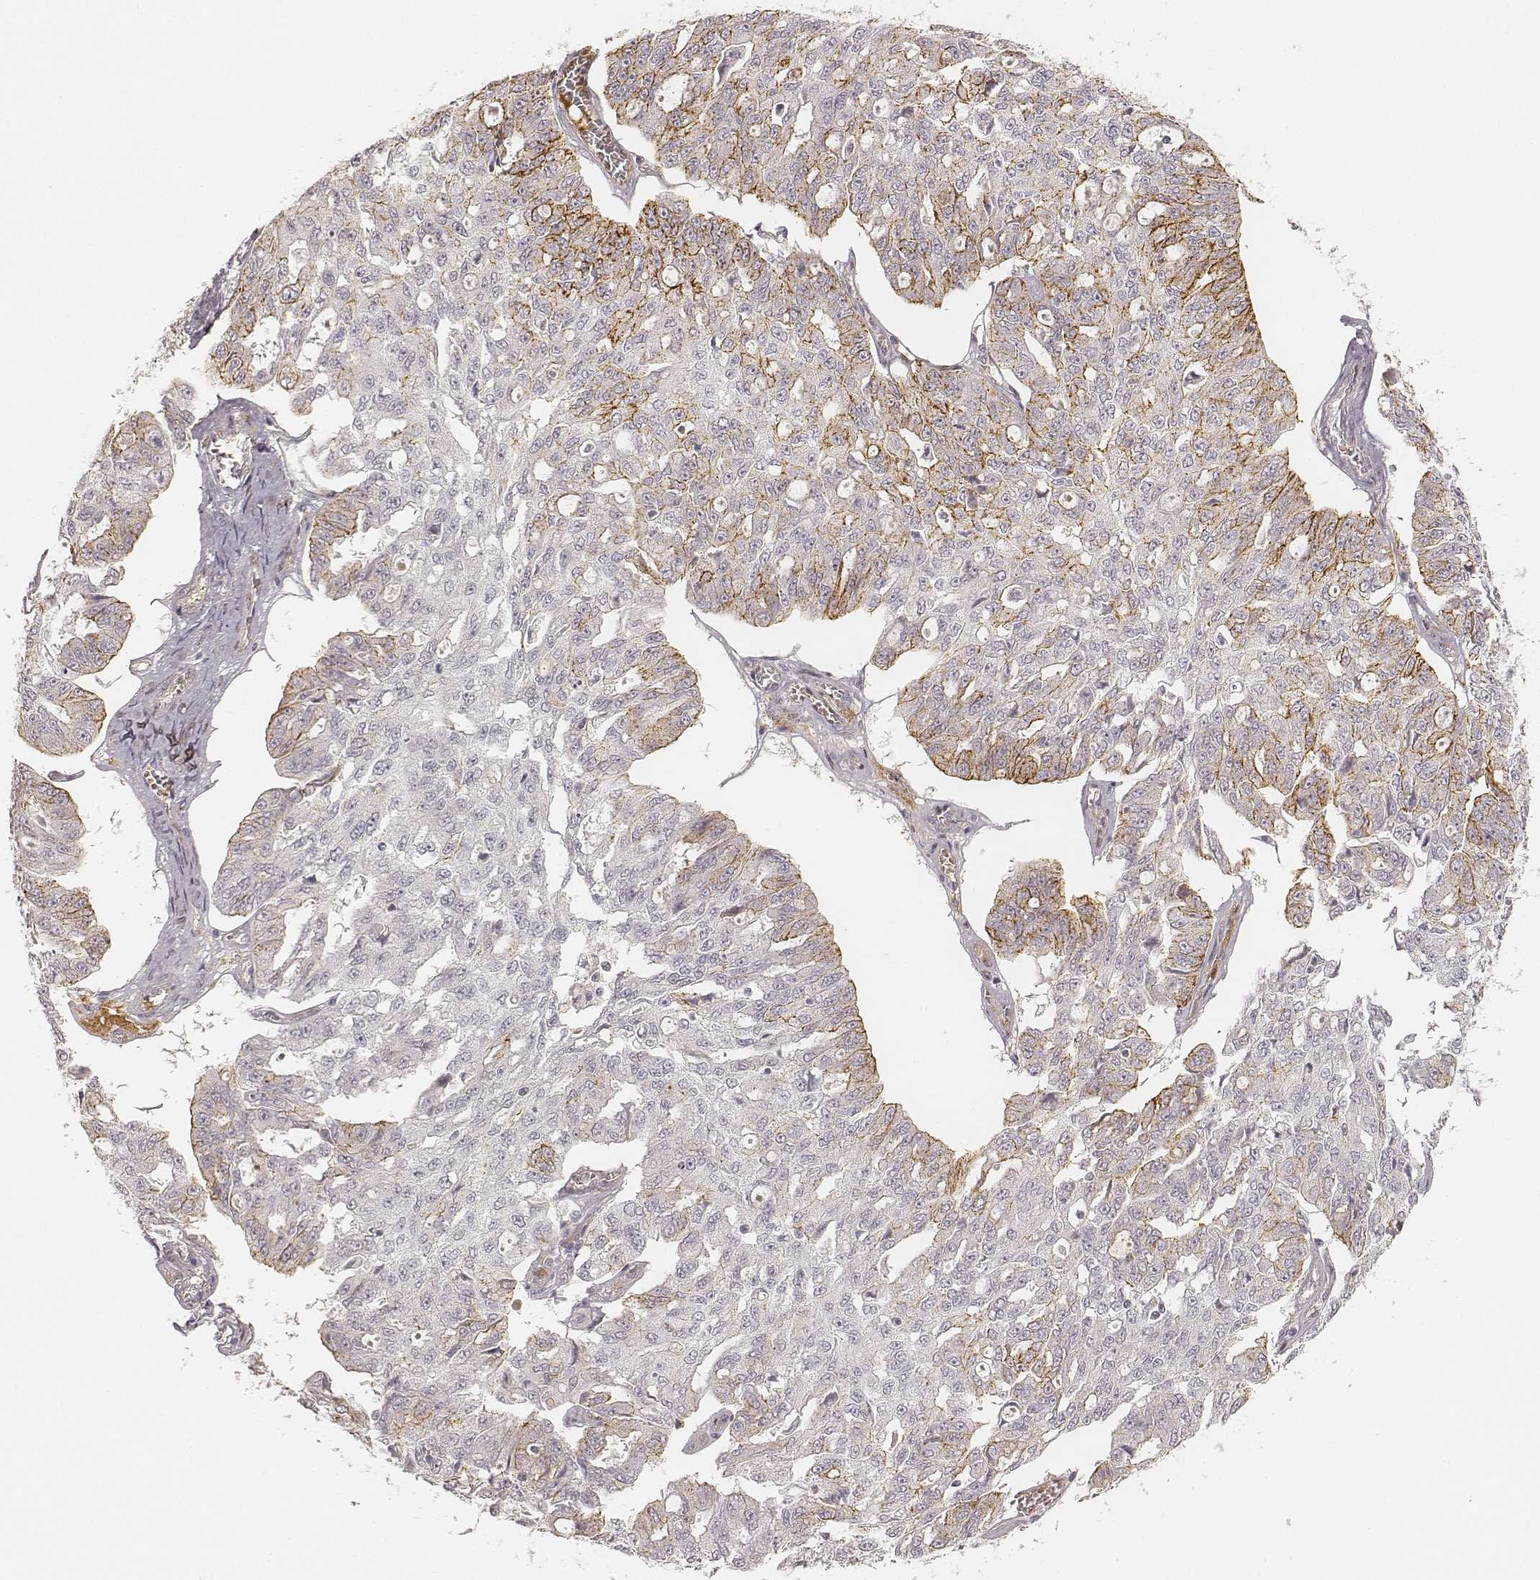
{"staining": {"intensity": "moderate", "quantity": "<25%", "location": "cytoplasmic/membranous"}, "tissue": "ovarian cancer", "cell_type": "Tumor cells", "image_type": "cancer", "snomed": [{"axis": "morphology", "description": "Carcinoma, endometroid"}, {"axis": "topography", "description": "Ovary"}], "caption": "Protein staining shows moderate cytoplasmic/membranous positivity in about <25% of tumor cells in ovarian cancer (endometroid carcinoma). (DAB IHC, brown staining for protein, blue staining for nuclei).", "gene": "GORASP2", "patient": {"sex": "female", "age": 65}}